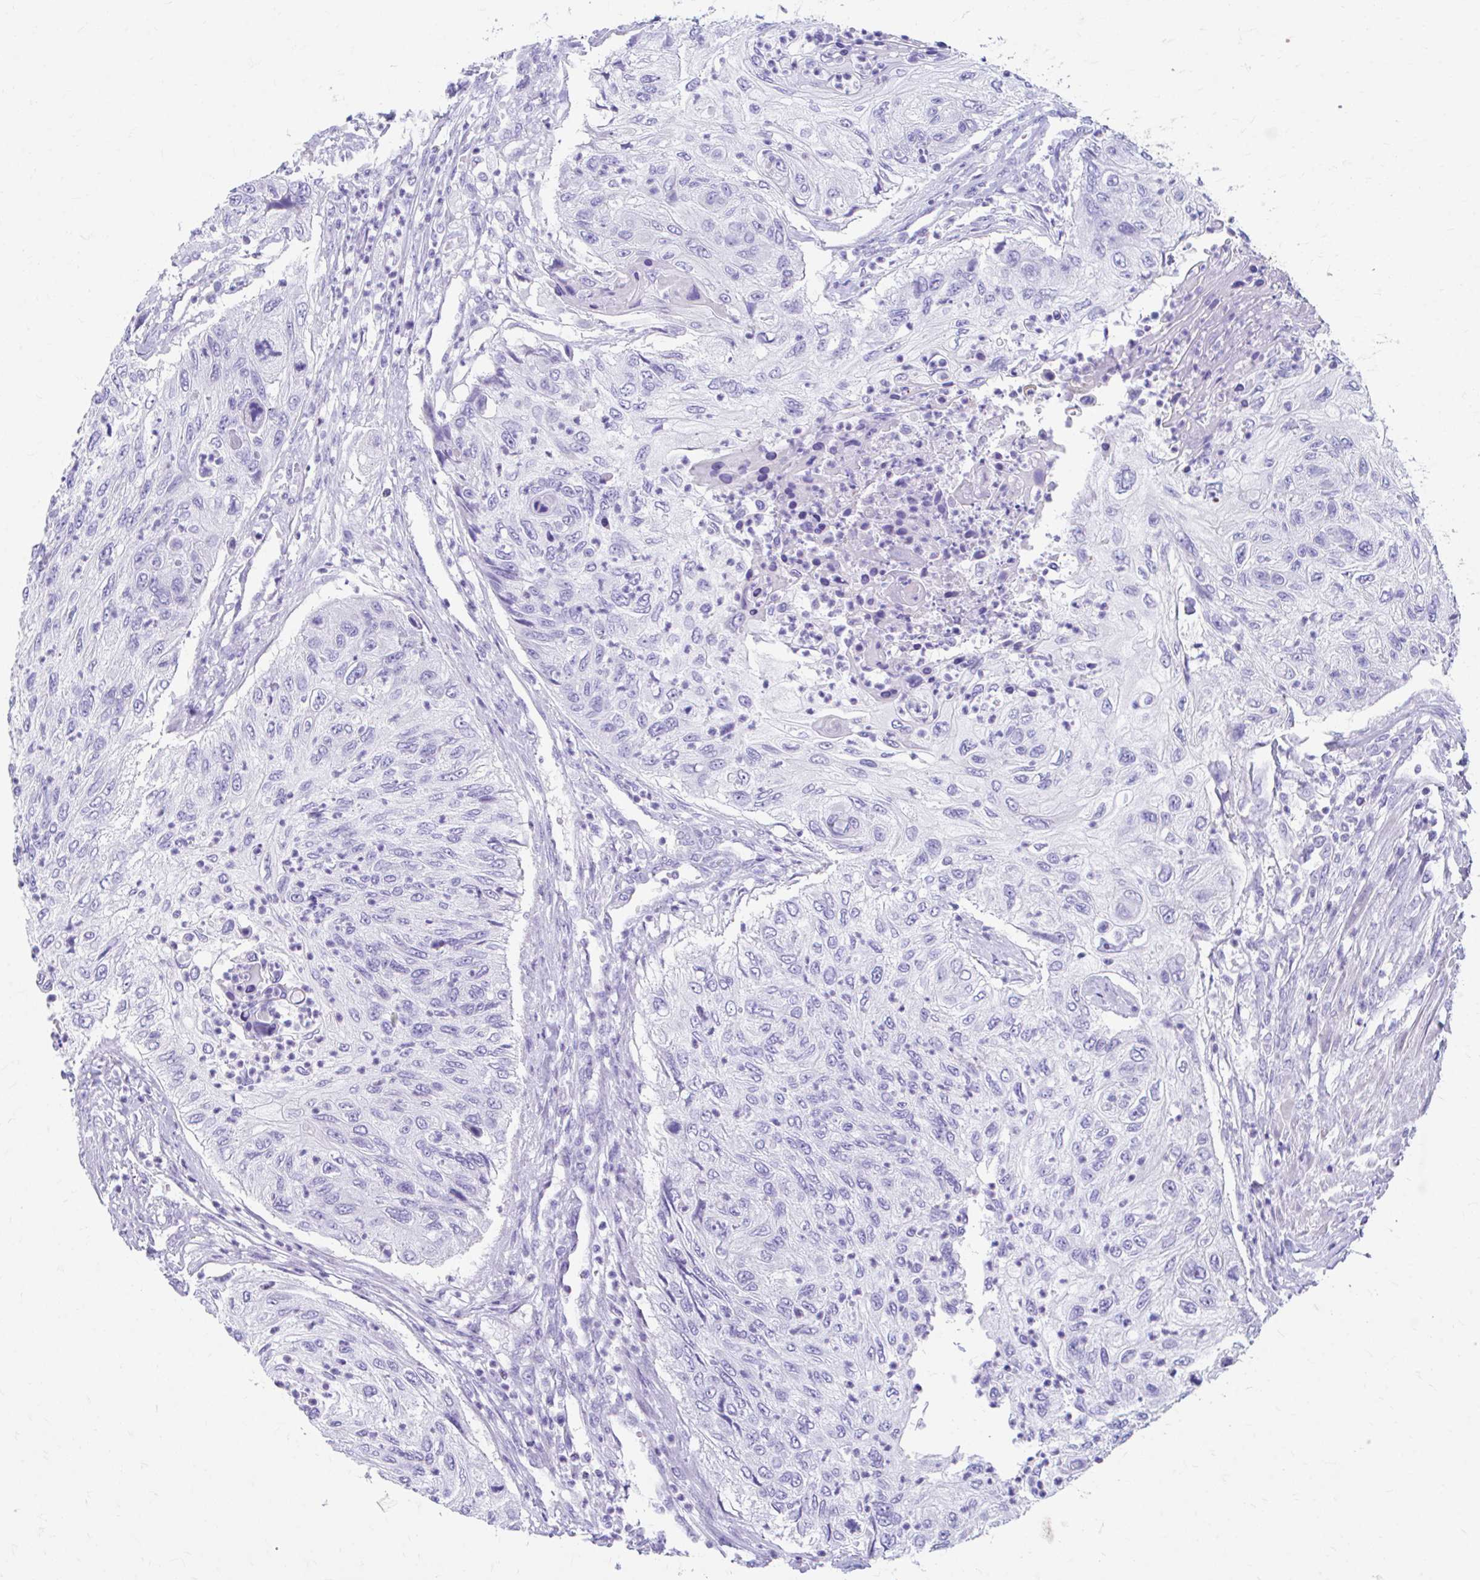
{"staining": {"intensity": "negative", "quantity": "none", "location": "none"}, "tissue": "urothelial cancer", "cell_type": "Tumor cells", "image_type": "cancer", "snomed": [{"axis": "morphology", "description": "Urothelial carcinoma, High grade"}, {"axis": "topography", "description": "Urinary bladder"}], "caption": "The photomicrograph reveals no significant positivity in tumor cells of urothelial carcinoma (high-grade).", "gene": "KRIT1", "patient": {"sex": "female", "age": 60}}